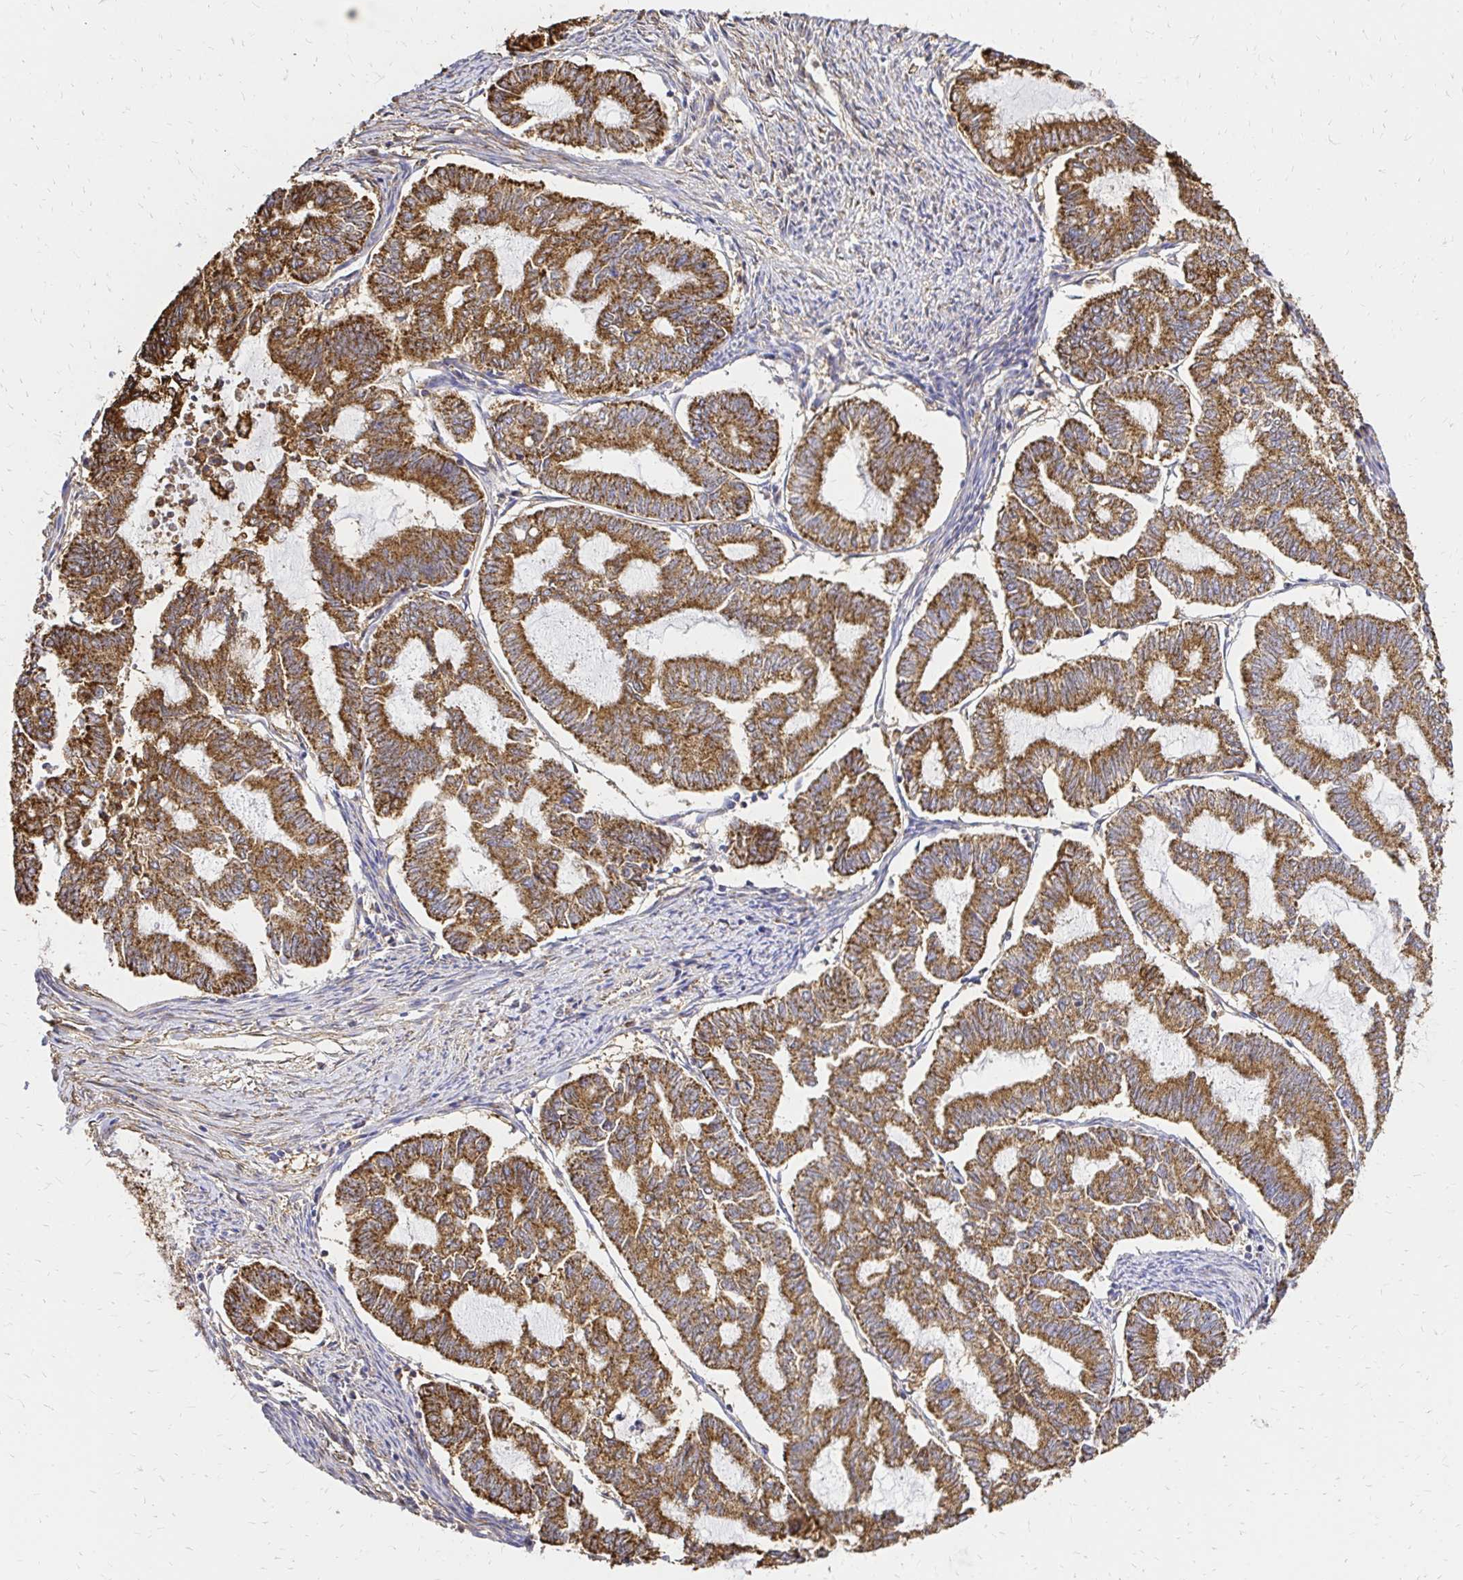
{"staining": {"intensity": "moderate", "quantity": ">75%", "location": "cytoplasmic/membranous"}, "tissue": "endometrial cancer", "cell_type": "Tumor cells", "image_type": "cancer", "snomed": [{"axis": "morphology", "description": "Adenocarcinoma, NOS"}, {"axis": "topography", "description": "Endometrium"}], "caption": "This is a histology image of immunohistochemistry (IHC) staining of endometrial cancer (adenocarcinoma), which shows moderate expression in the cytoplasmic/membranous of tumor cells.", "gene": "MRPL13", "patient": {"sex": "female", "age": 79}}